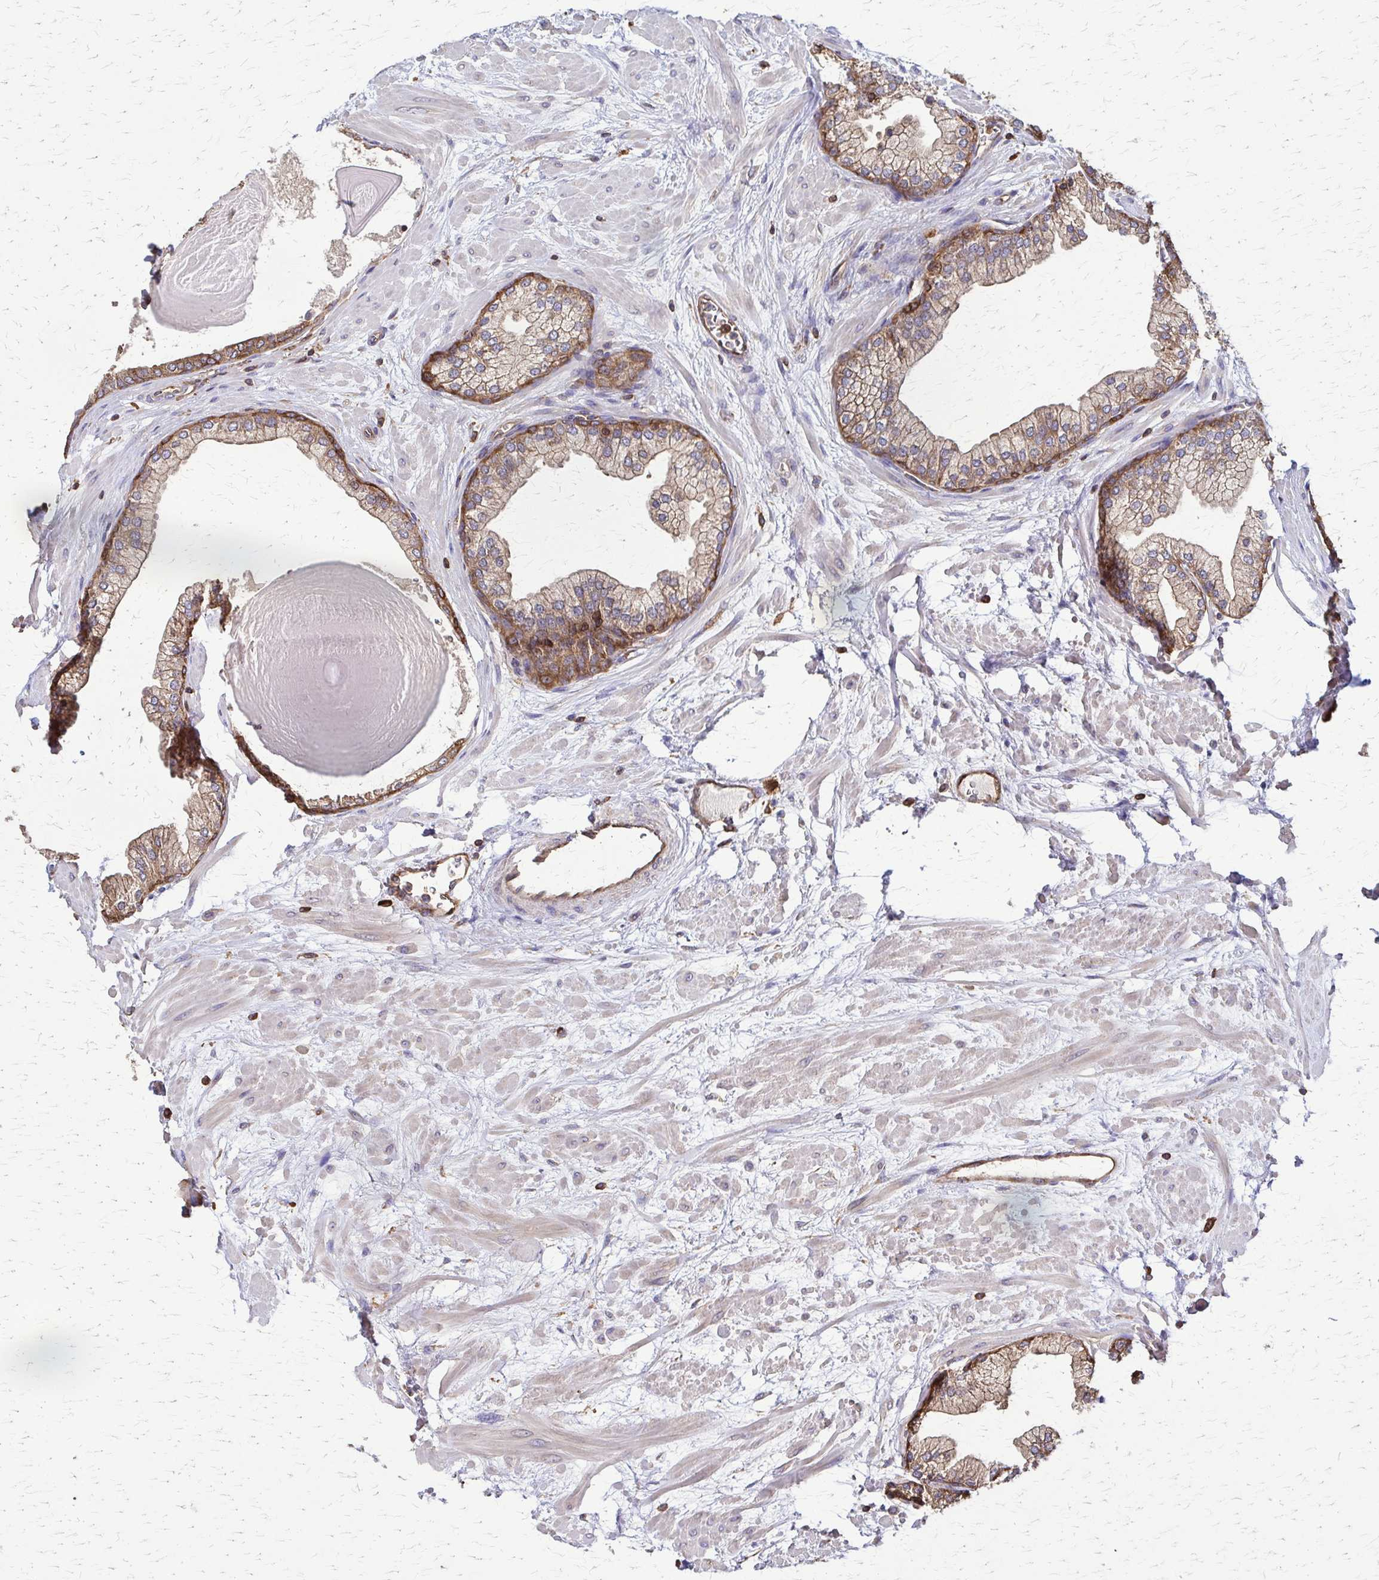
{"staining": {"intensity": "strong", "quantity": "25%-75%", "location": "cytoplasmic/membranous"}, "tissue": "prostate", "cell_type": "Glandular cells", "image_type": "normal", "snomed": [{"axis": "morphology", "description": "Normal tissue, NOS"}, {"axis": "topography", "description": "Prostate"}, {"axis": "topography", "description": "Peripheral nerve tissue"}], "caption": "An IHC histopathology image of unremarkable tissue is shown. Protein staining in brown shows strong cytoplasmic/membranous positivity in prostate within glandular cells.", "gene": "EEF2", "patient": {"sex": "male", "age": 61}}